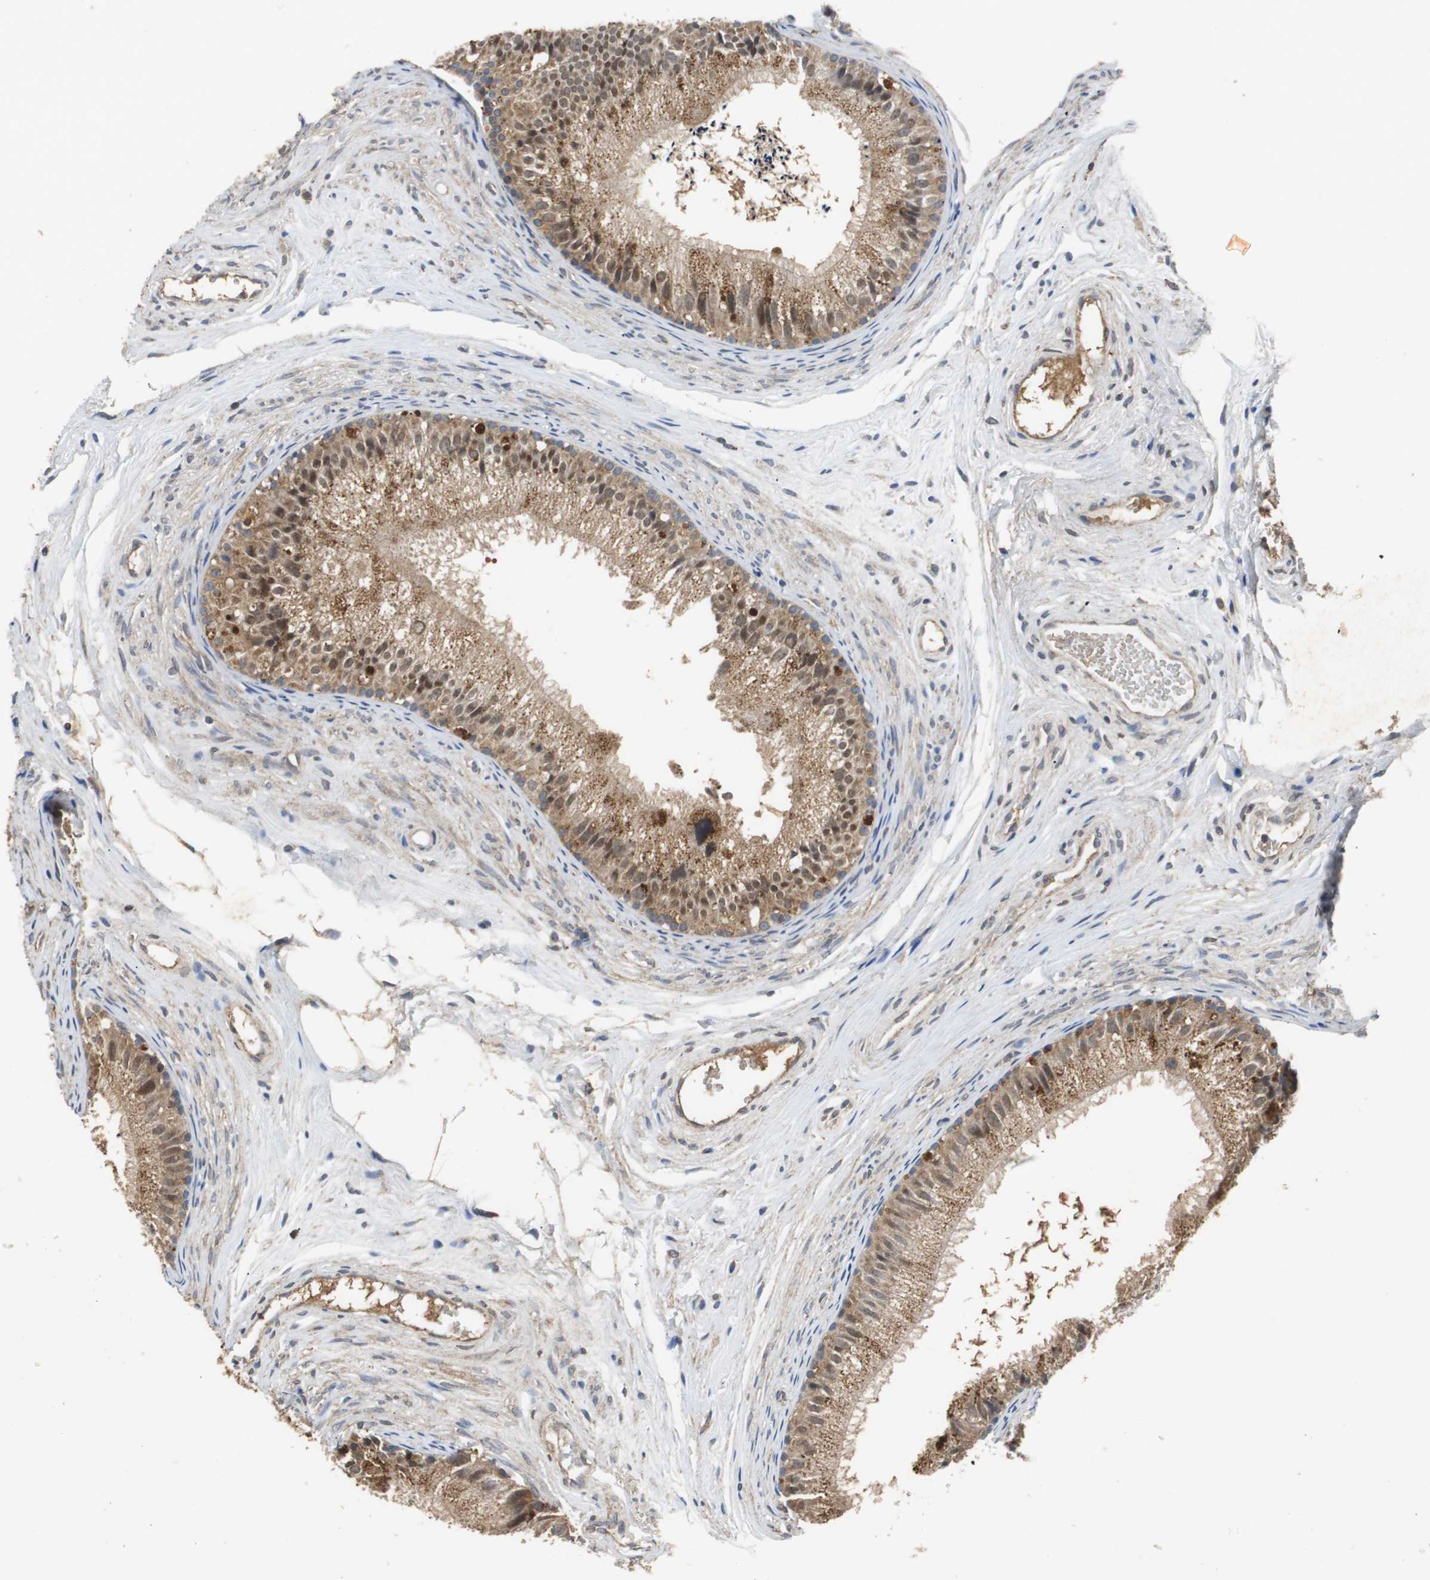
{"staining": {"intensity": "moderate", "quantity": ">75%", "location": "cytoplasmic/membranous,nuclear"}, "tissue": "epididymis", "cell_type": "Glandular cells", "image_type": "normal", "snomed": [{"axis": "morphology", "description": "Normal tissue, NOS"}, {"axis": "topography", "description": "Epididymis"}], "caption": "A medium amount of moderate cytoplasmic/membranous,nuclear expression is present in approximately >75% of glandular cells in benign epididymis.", "gene": "VBP1", "patient": {"sex": "male", "age": 56}}